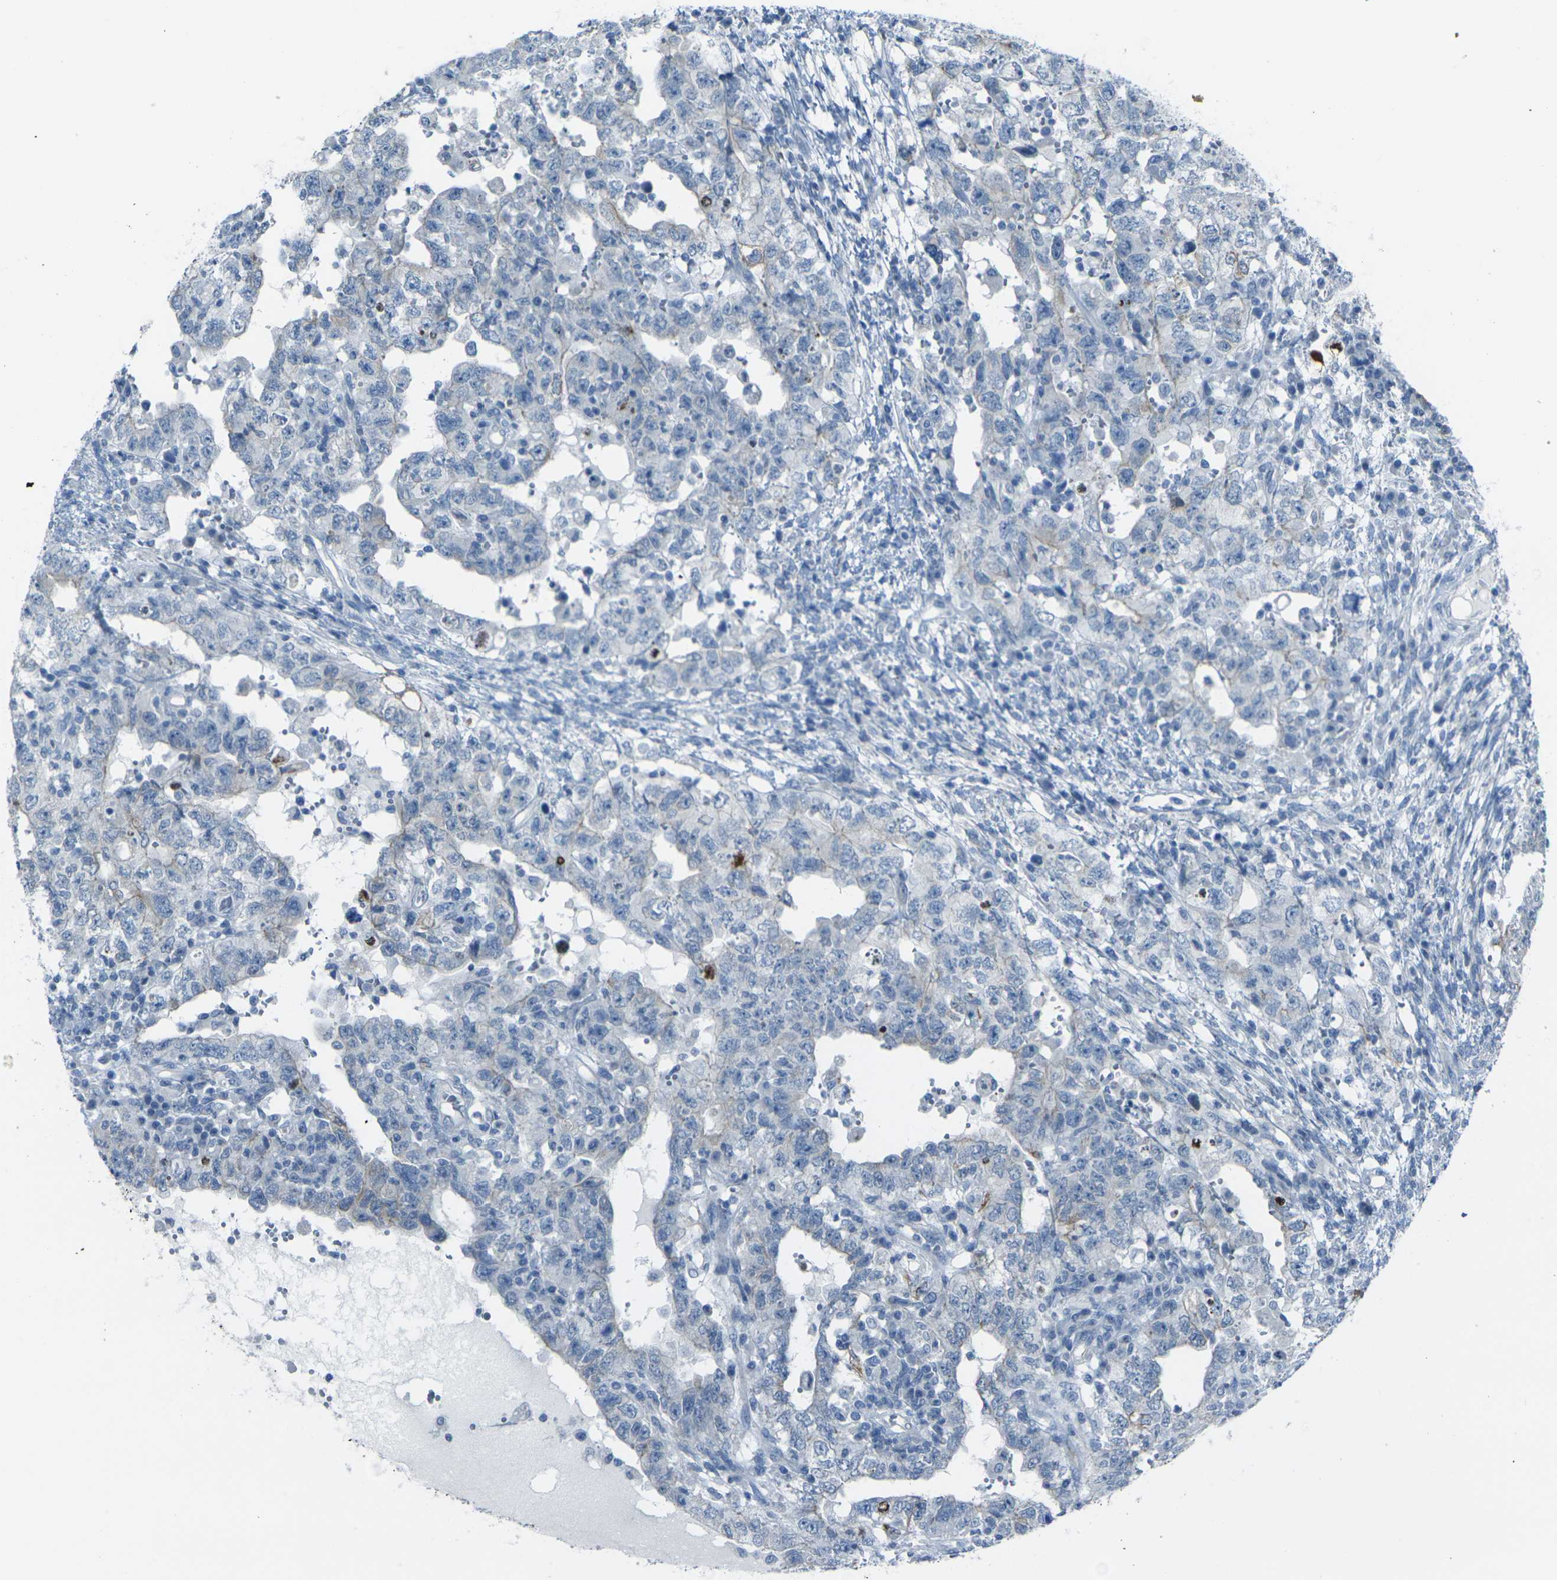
{"staining": {"intensity": "negative", "quantity": "none", "location": "none"}, "tissue": "testis cancer", "cell_type": "Tumor cells", "image_type": "cancer", "snomed": [{"axis": "morphology", "description": "Carcinoma, Embryonal, NOS"}, {"axis": "topography", "description": "Testis"}], "caption": "DAB immunohistochemical staining of human testis cancer demonstrates no significant expression in tumor cells. The staining is performed using DAB brown chromogen with nuclei counter-stained in using hematoxylin.", "gene": "ANKRD46", "patient": {"sex": "male", "age": 26}}